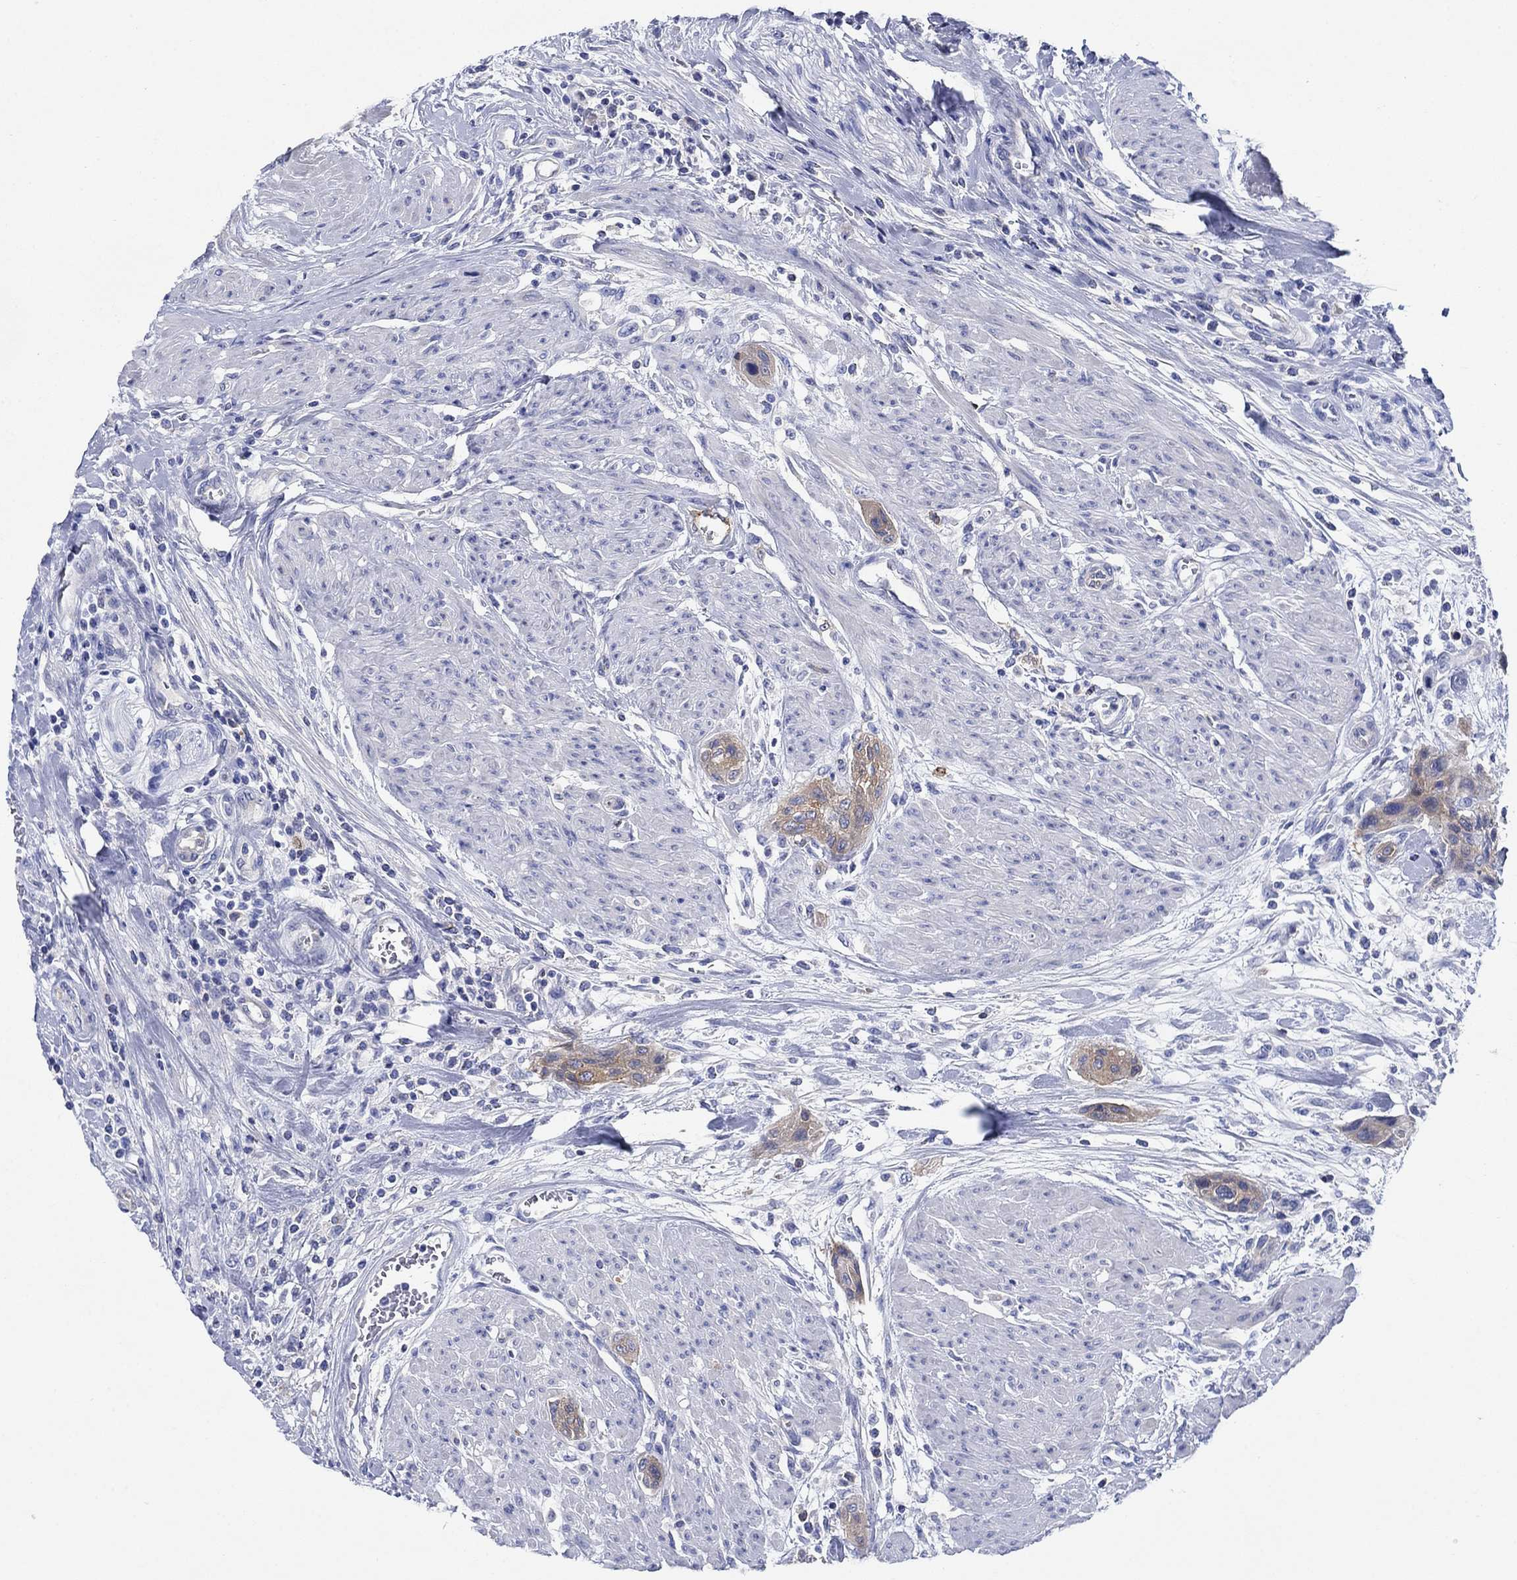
{"staining": {"intensity": "weak", "quantity": ">75%", "location": "cytoplasmic/membranous"}, "tissue": "urothelial cancer", "cell_type": "Tumor cells", "image_type": "cancer", "snomed": [{"axis": "morphology", "description": "Urothelial carcinoma, High grade"}, {"axis": "topography", "description": "Urinary bladder"}], "caption": "IHC histopathology image of human urothelial carcinoma (high-grade) stained for a protein (brown), which reveals low levels of weak cytoplasmic/membranous staining in about >75% of tumor cells.", "gene": "TRIM16", "patient": {"sex": "male", "age": 35}}